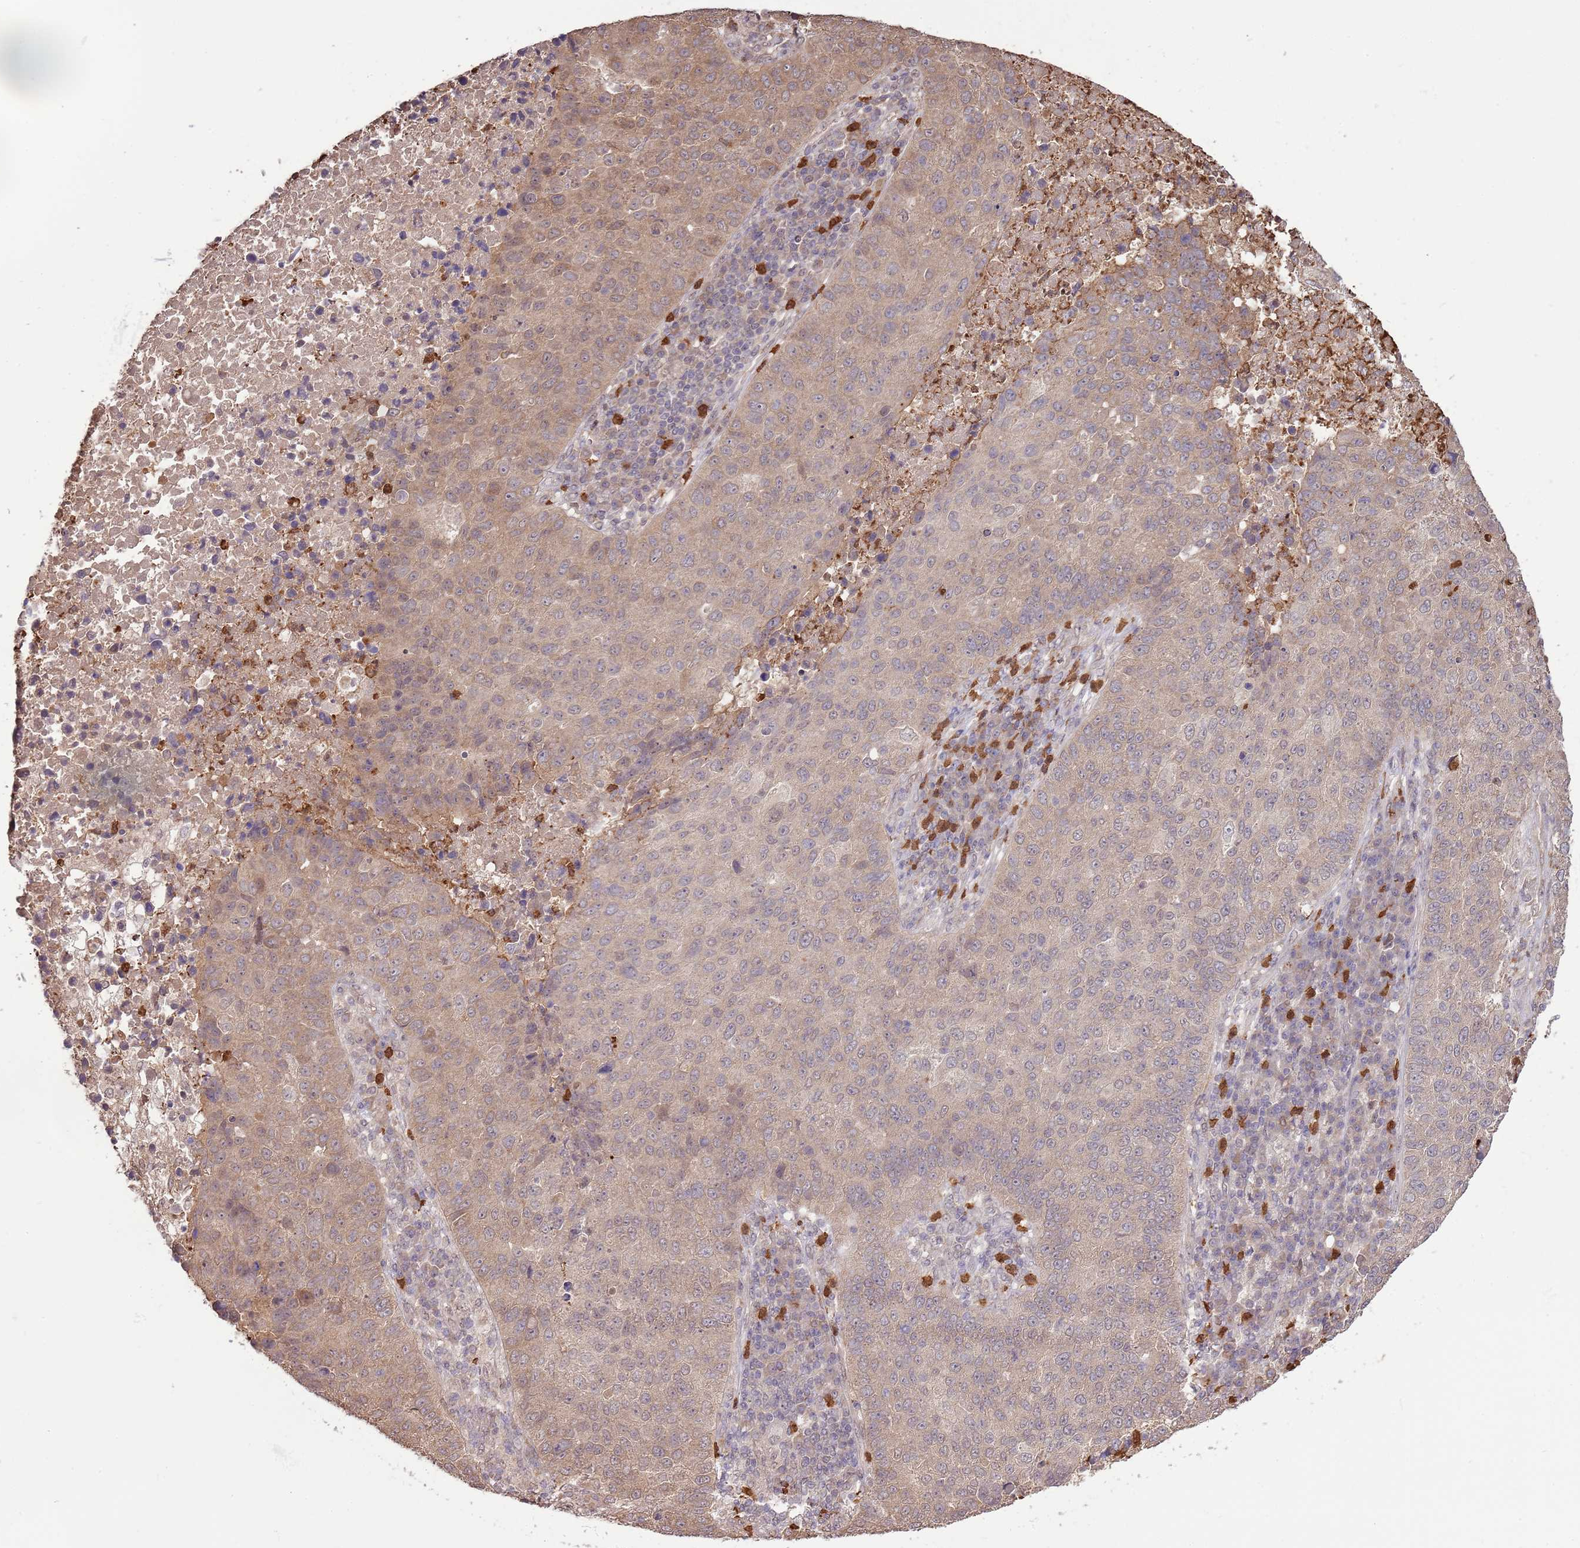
{"staining": {"intensity": "weak", "quantity": "25%-75%", "location": "cytoplasmic/membranous"}, "tissue": "lung cancer", "cell_type": "Tumor cells", "image_type": "cancer", "snomed": [{"axis": "morphology", "description": "Squamous cell carcinoma, NOS"}, {"axis": "topography", "description": "Lung"}], "caption": "A low amount of weak cytoplasmic/membranous positivity is appreciated in approximately 25%-75% of tumor cells in squamous cell carcinoma (lung) tissue.", "gene": "AMIGO1", "patient": {"sex": "male", "age": 73}}